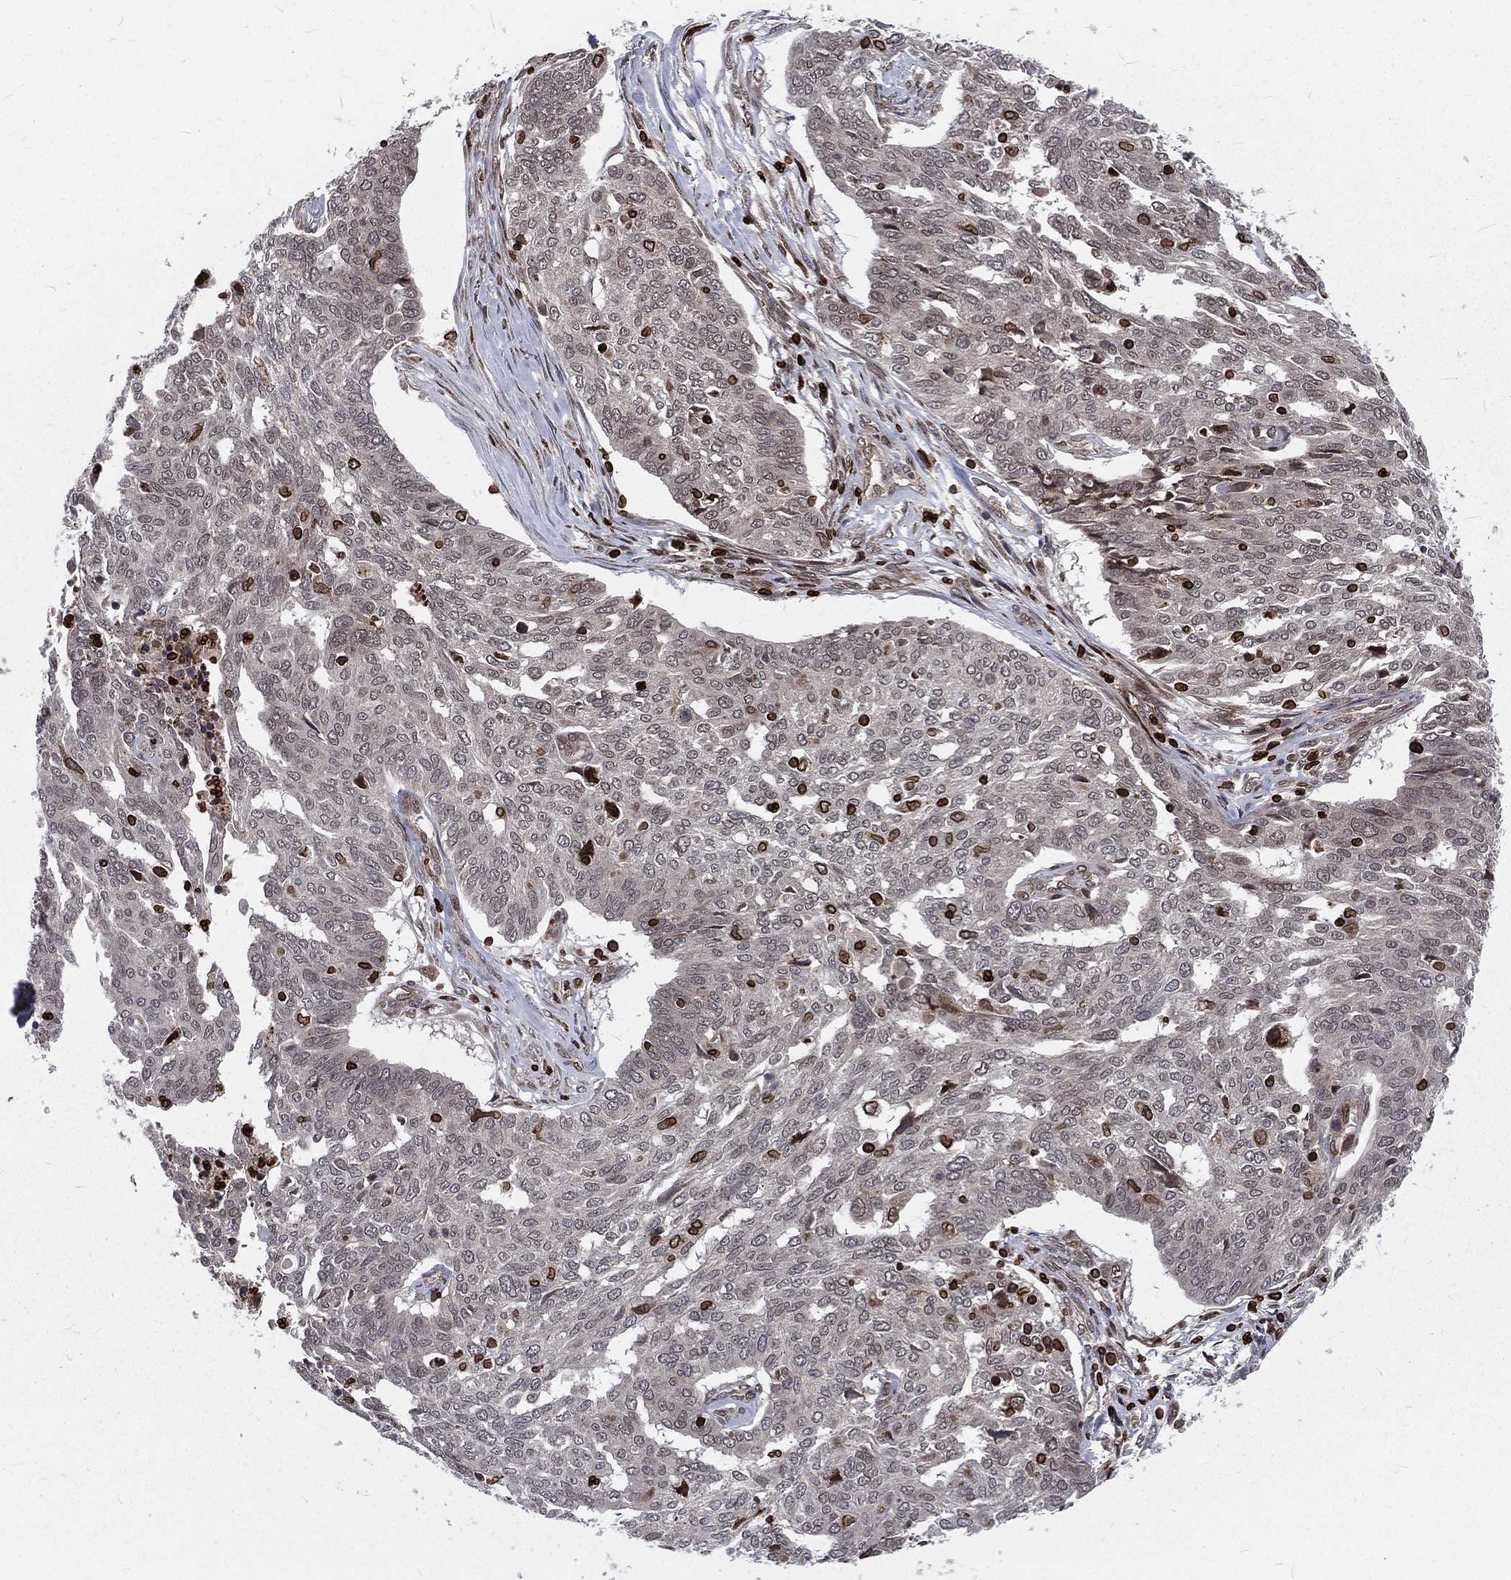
{"staining": {"intensity": "negative", "quantity": "none", "location": "none"}, "tissue": "ovarian cancer", "cell_type": "Tumor cells", "image_type": "cancer", "snomed": [{"axis": "morphology", "description": "Cystadenocarcinoma, serous, NOS"}, {"axis": "topography", "description": "Ovary"}], "caption": "A high-resolution image shows immunohistochemistry staining of ovarian serous cystadenocarcinoma, which shows no significant positivity in tumor cells.", "gene": "LBR", "patient": {"sex": "female", "age": 67}}